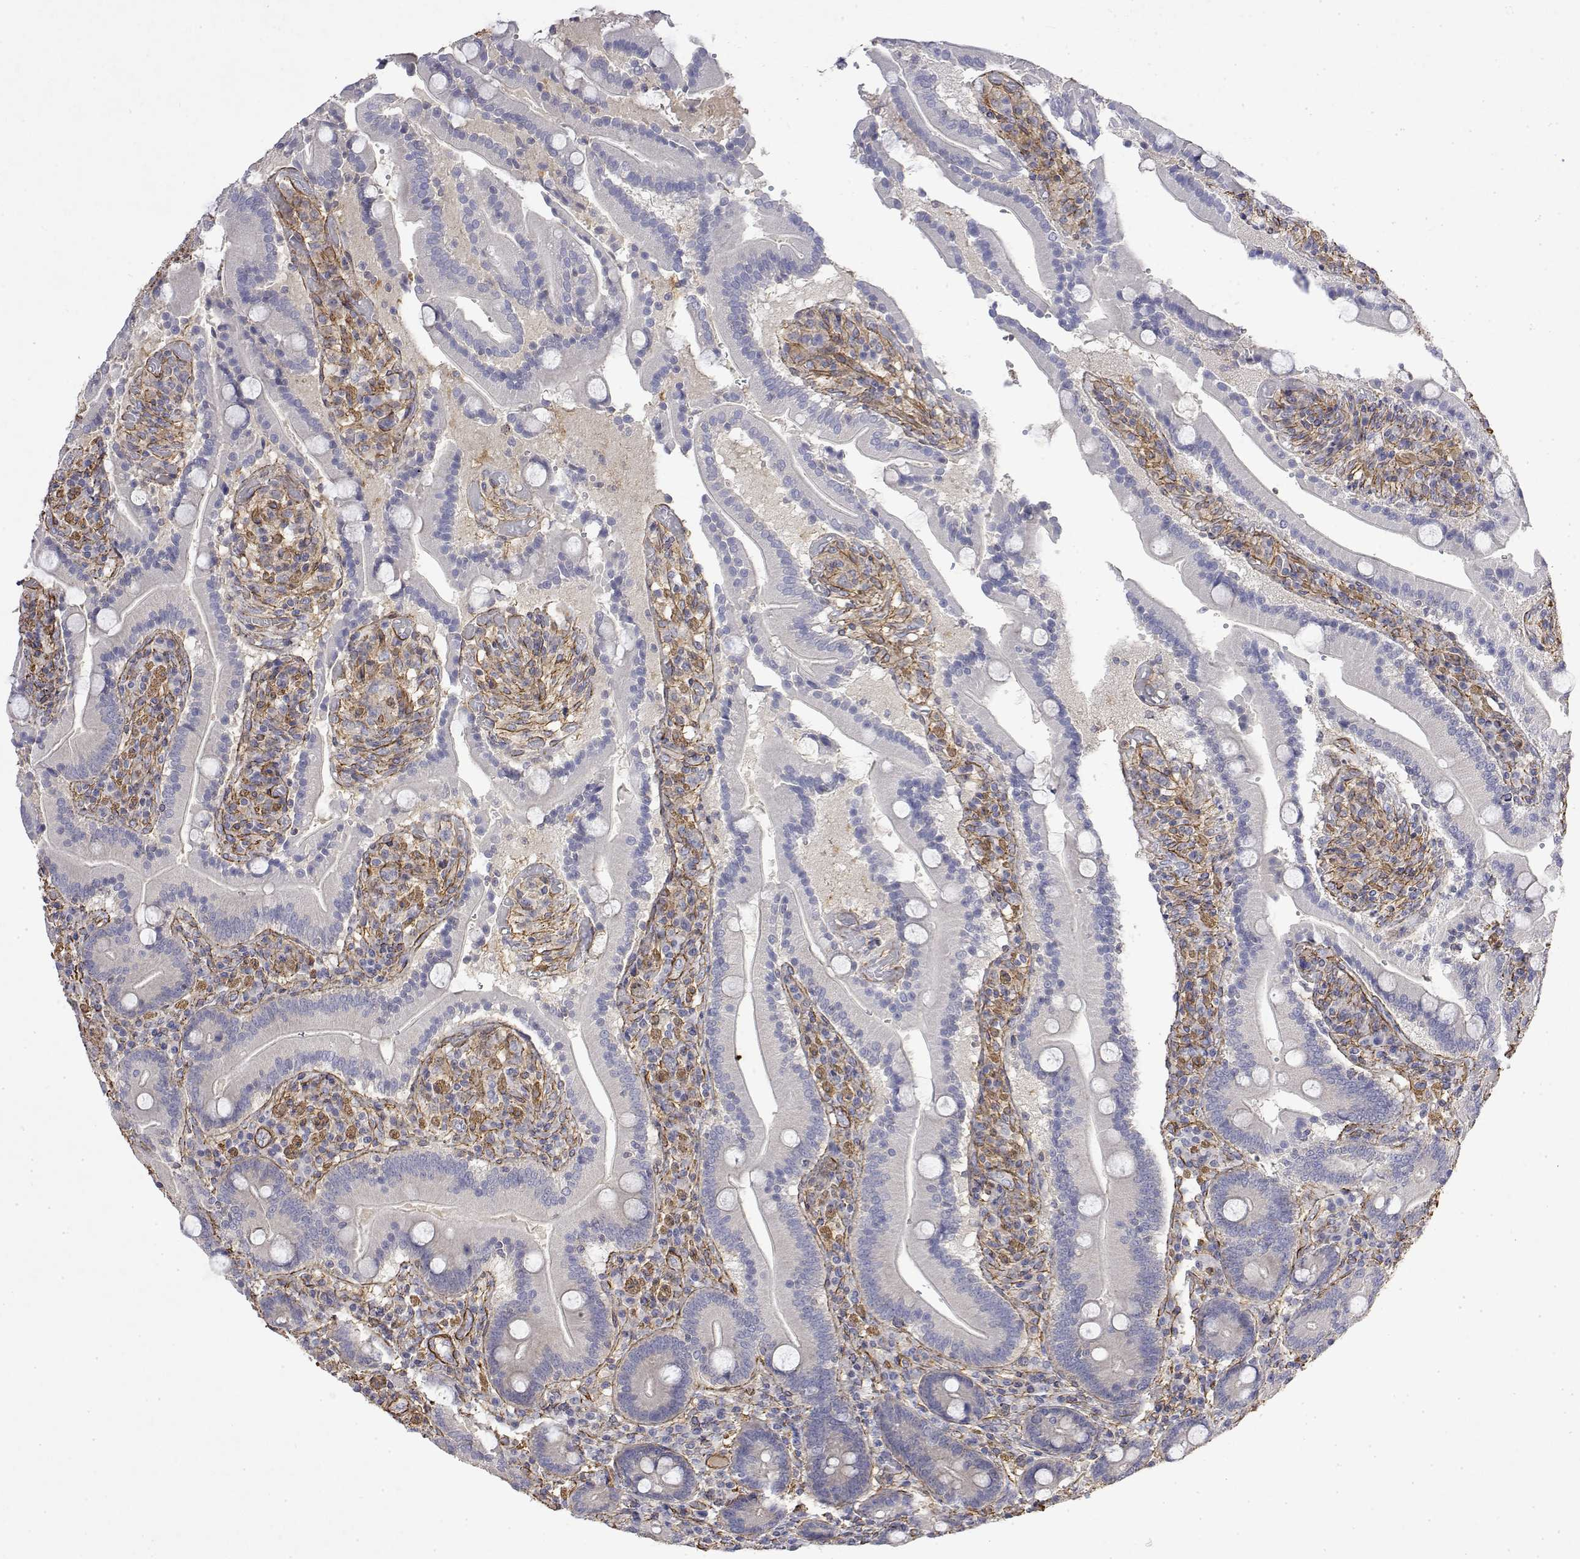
{"staining": {"intensity": "negative", "quantity": "none", "location": "none"}, "tissue": "duodenum", "cell_type": "Glandular cells", "image_type": "normal", "snomed": [{"axis": "morphology", "description": "Normal tissue, NOS"}, {"axis": "topography", "description": "Duodenum"}], "caption": "Immunohistochemistry of normal duodenum displays no staining in glandular cells. (DAB immunohistochemistry (IHC), high magnification).", "gene": "SOWAHD", "patient": {"sex": "female", "age": 62}}